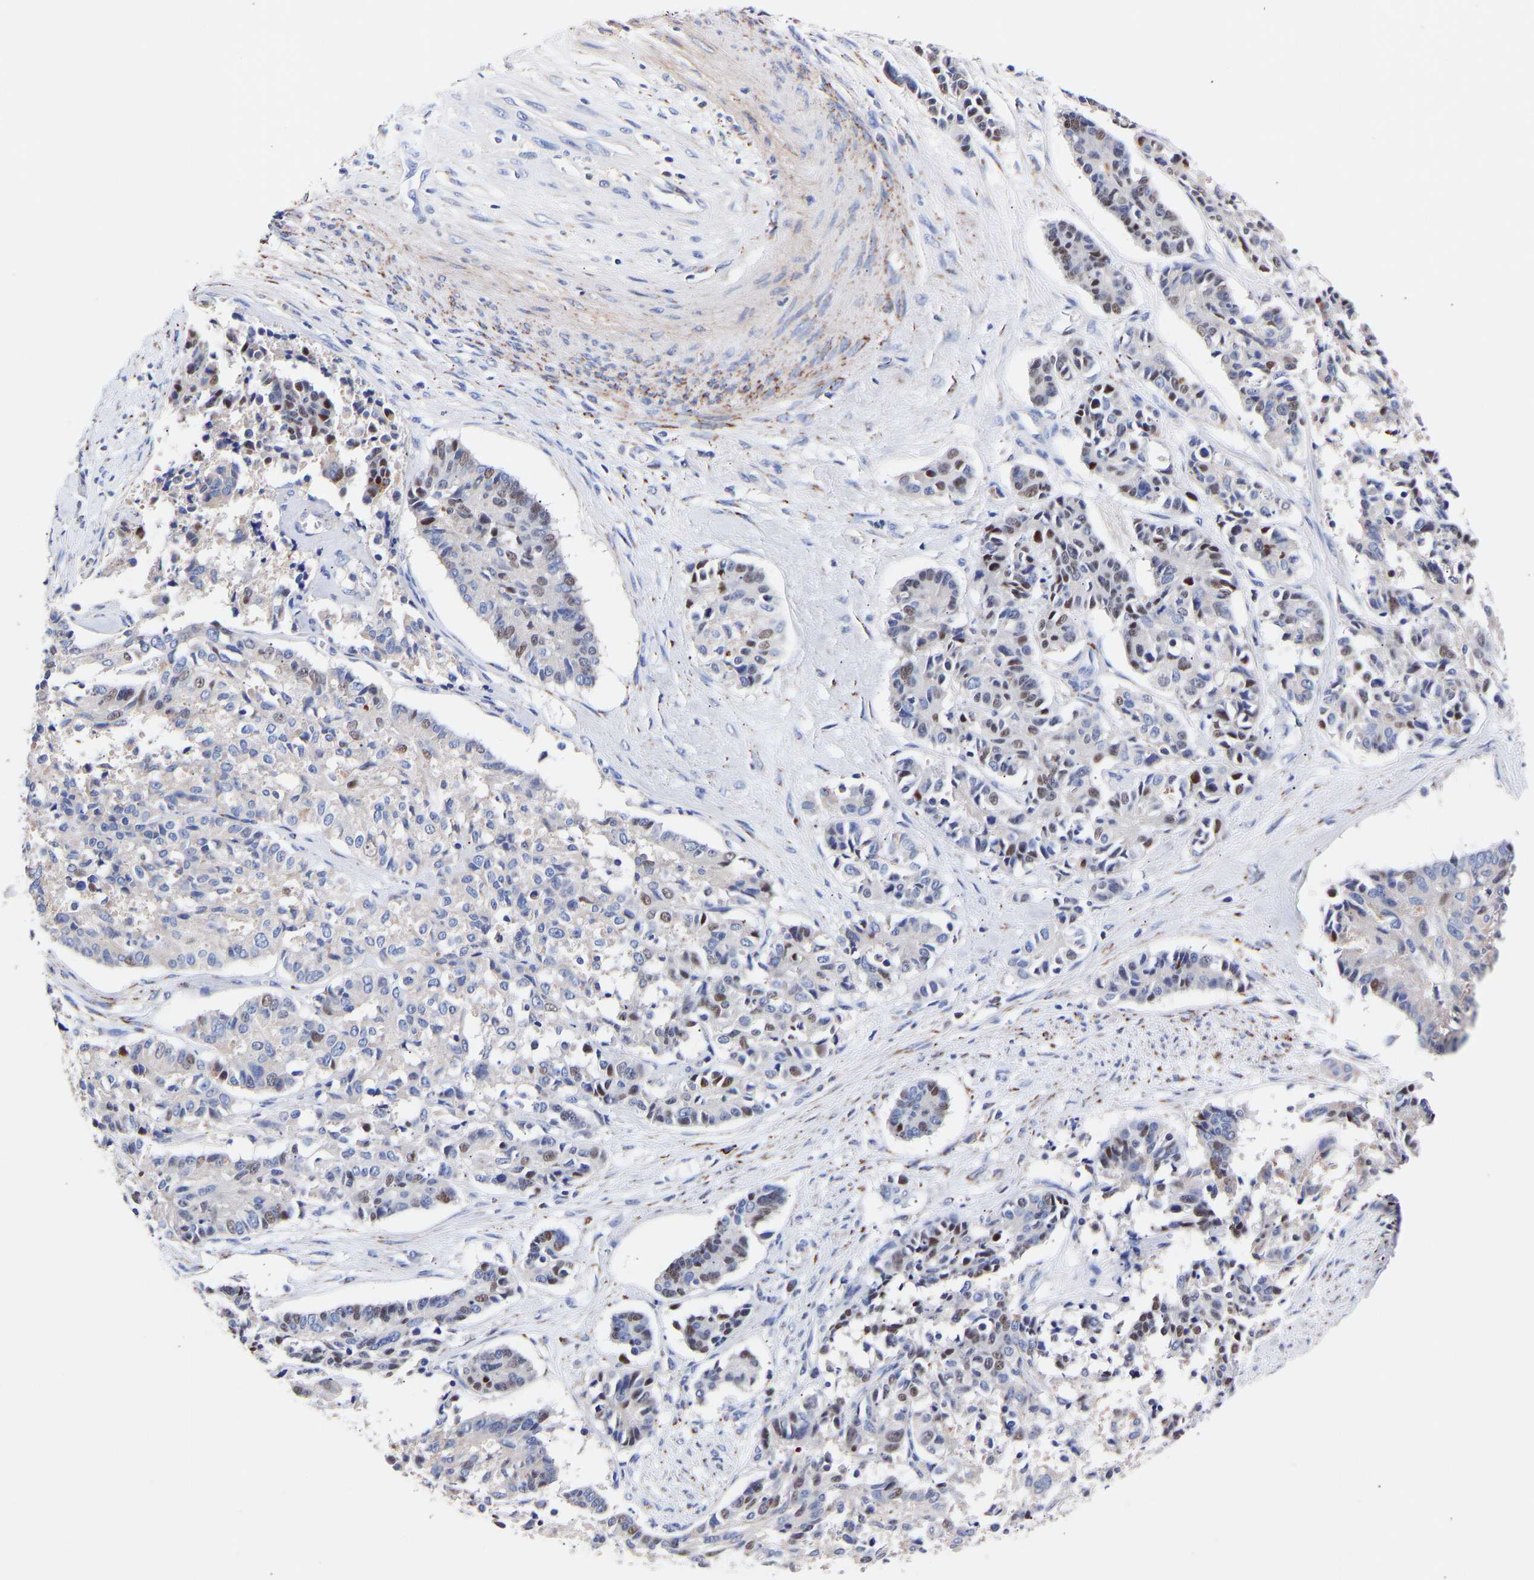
{"staining": {"intensity": "moderate", "quantity": "25%-75%", "location": "nuclear"}, "tissue": "cervical cancer", "cell_type": "Tumor cells", "image_type": "cancer", "snomed": [{"axis": "morphology", "description": "Squamous cell carcinoma, NOS"}, {"axis": "topography", "description": "Cervix"}], "caption": "IHC photomicrograph of neoplastic tissue: human cervical cancer (squamous cell carcinoma) stained using immunohistochemistry (IHC) reveals medium levels of moderate protein expression localized specifically in the nuclear of tumor cells, appearing as a nuclear brown color.", "gene": "SEM1", "patient": {"sex": "female", "age": 35}}